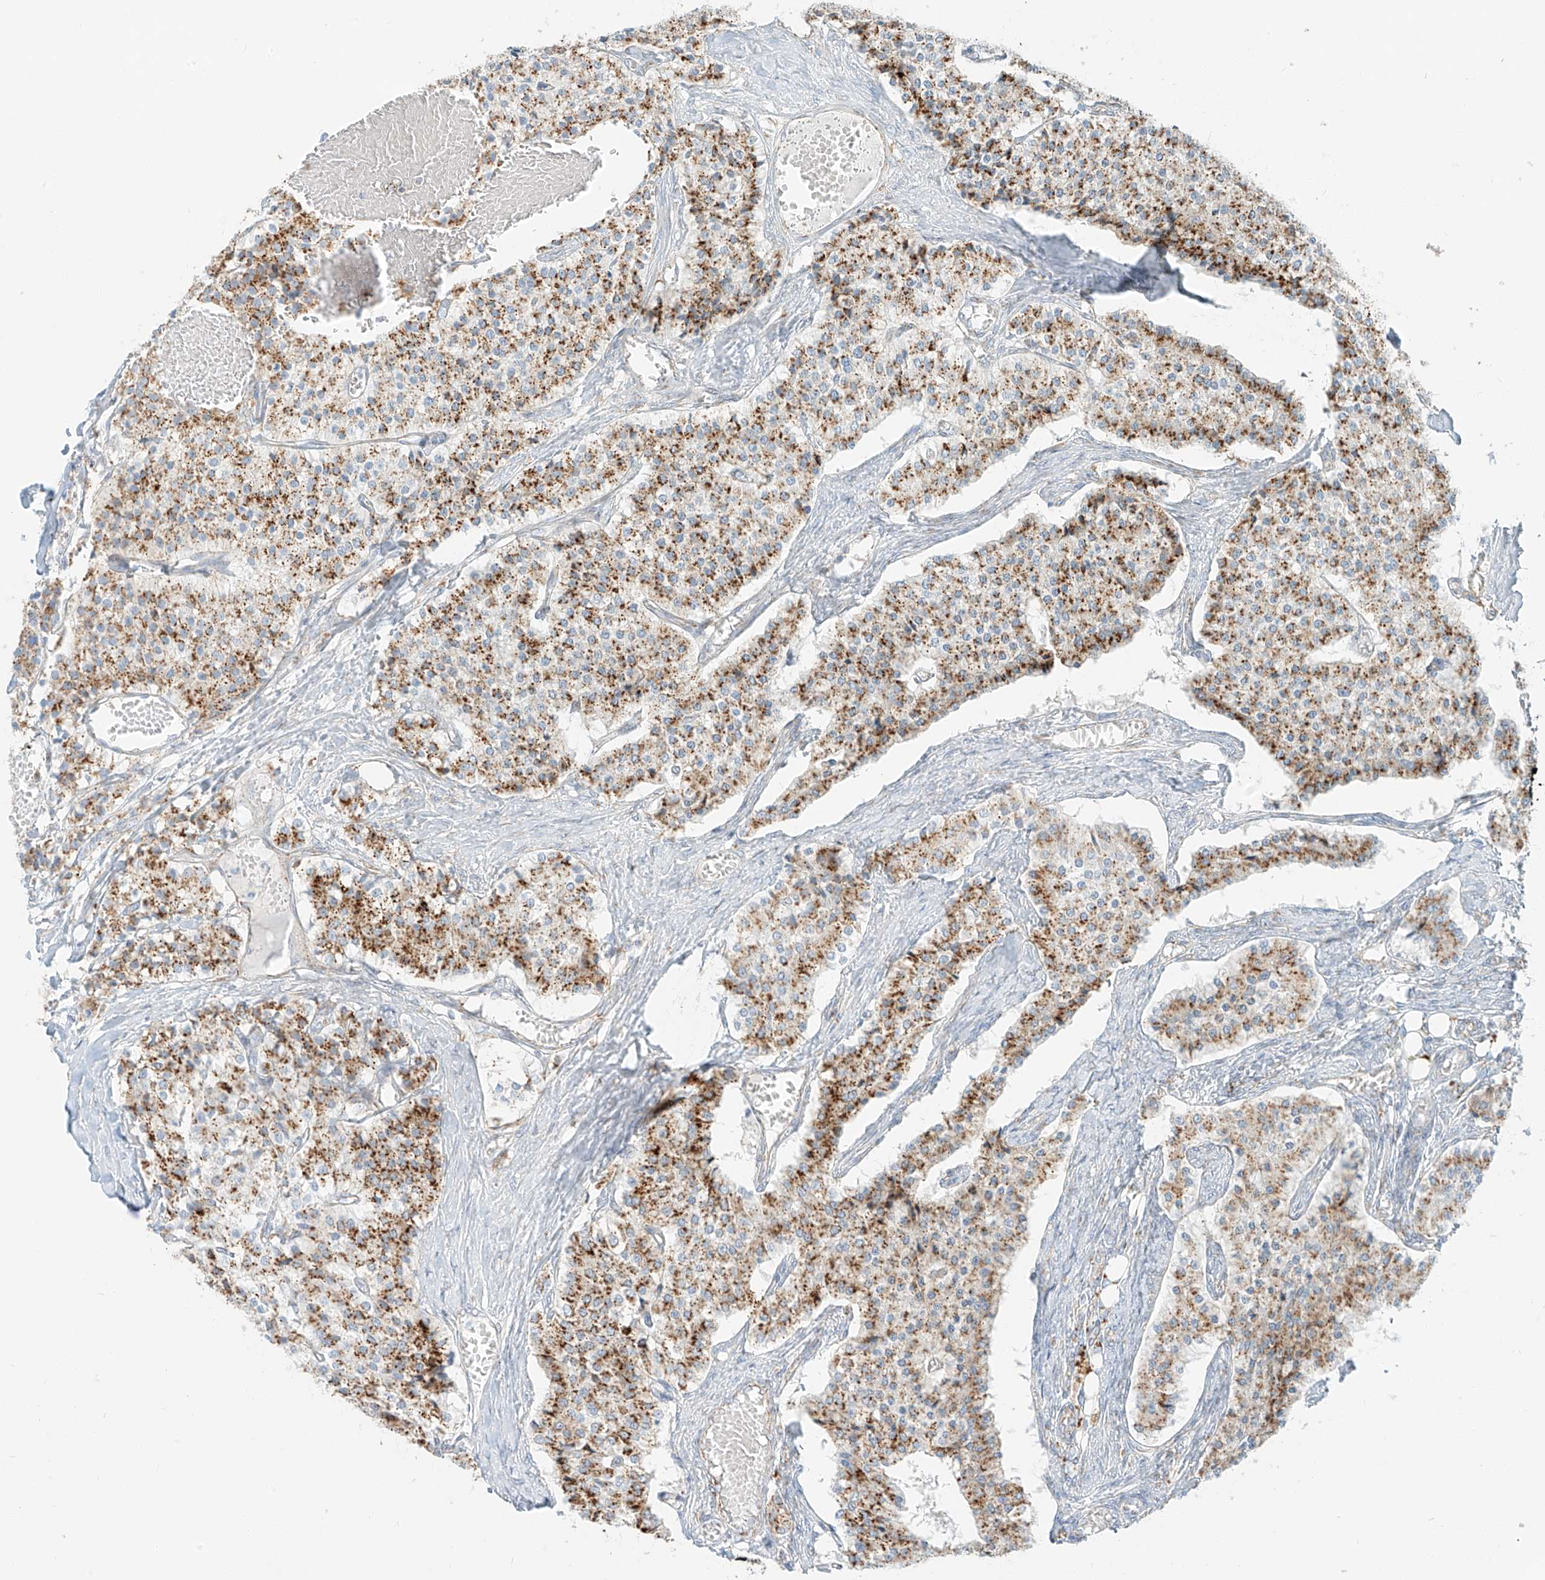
{"staining": {"intensity": "moderate", "quantity": ">75%", "location": "cytoplasmic/membranous"}, "tissue": "carcinoid", "cell_type": "Tumor cells", "image_type": "cancer", "snomed": [{"axis": "morphology", "description": "Carcinoid, malignant, NOS"}, {"axis": "topography", "description": "Colon"}], "caption": "Immunohistochemical staining of malignant carcinoid exhibits moderate cytoplasmic/membranous protein positivity in approximately >75% of tumor cells.", "gene": "SLC35F6", "patient": {"sex": "female", "age": 52}}